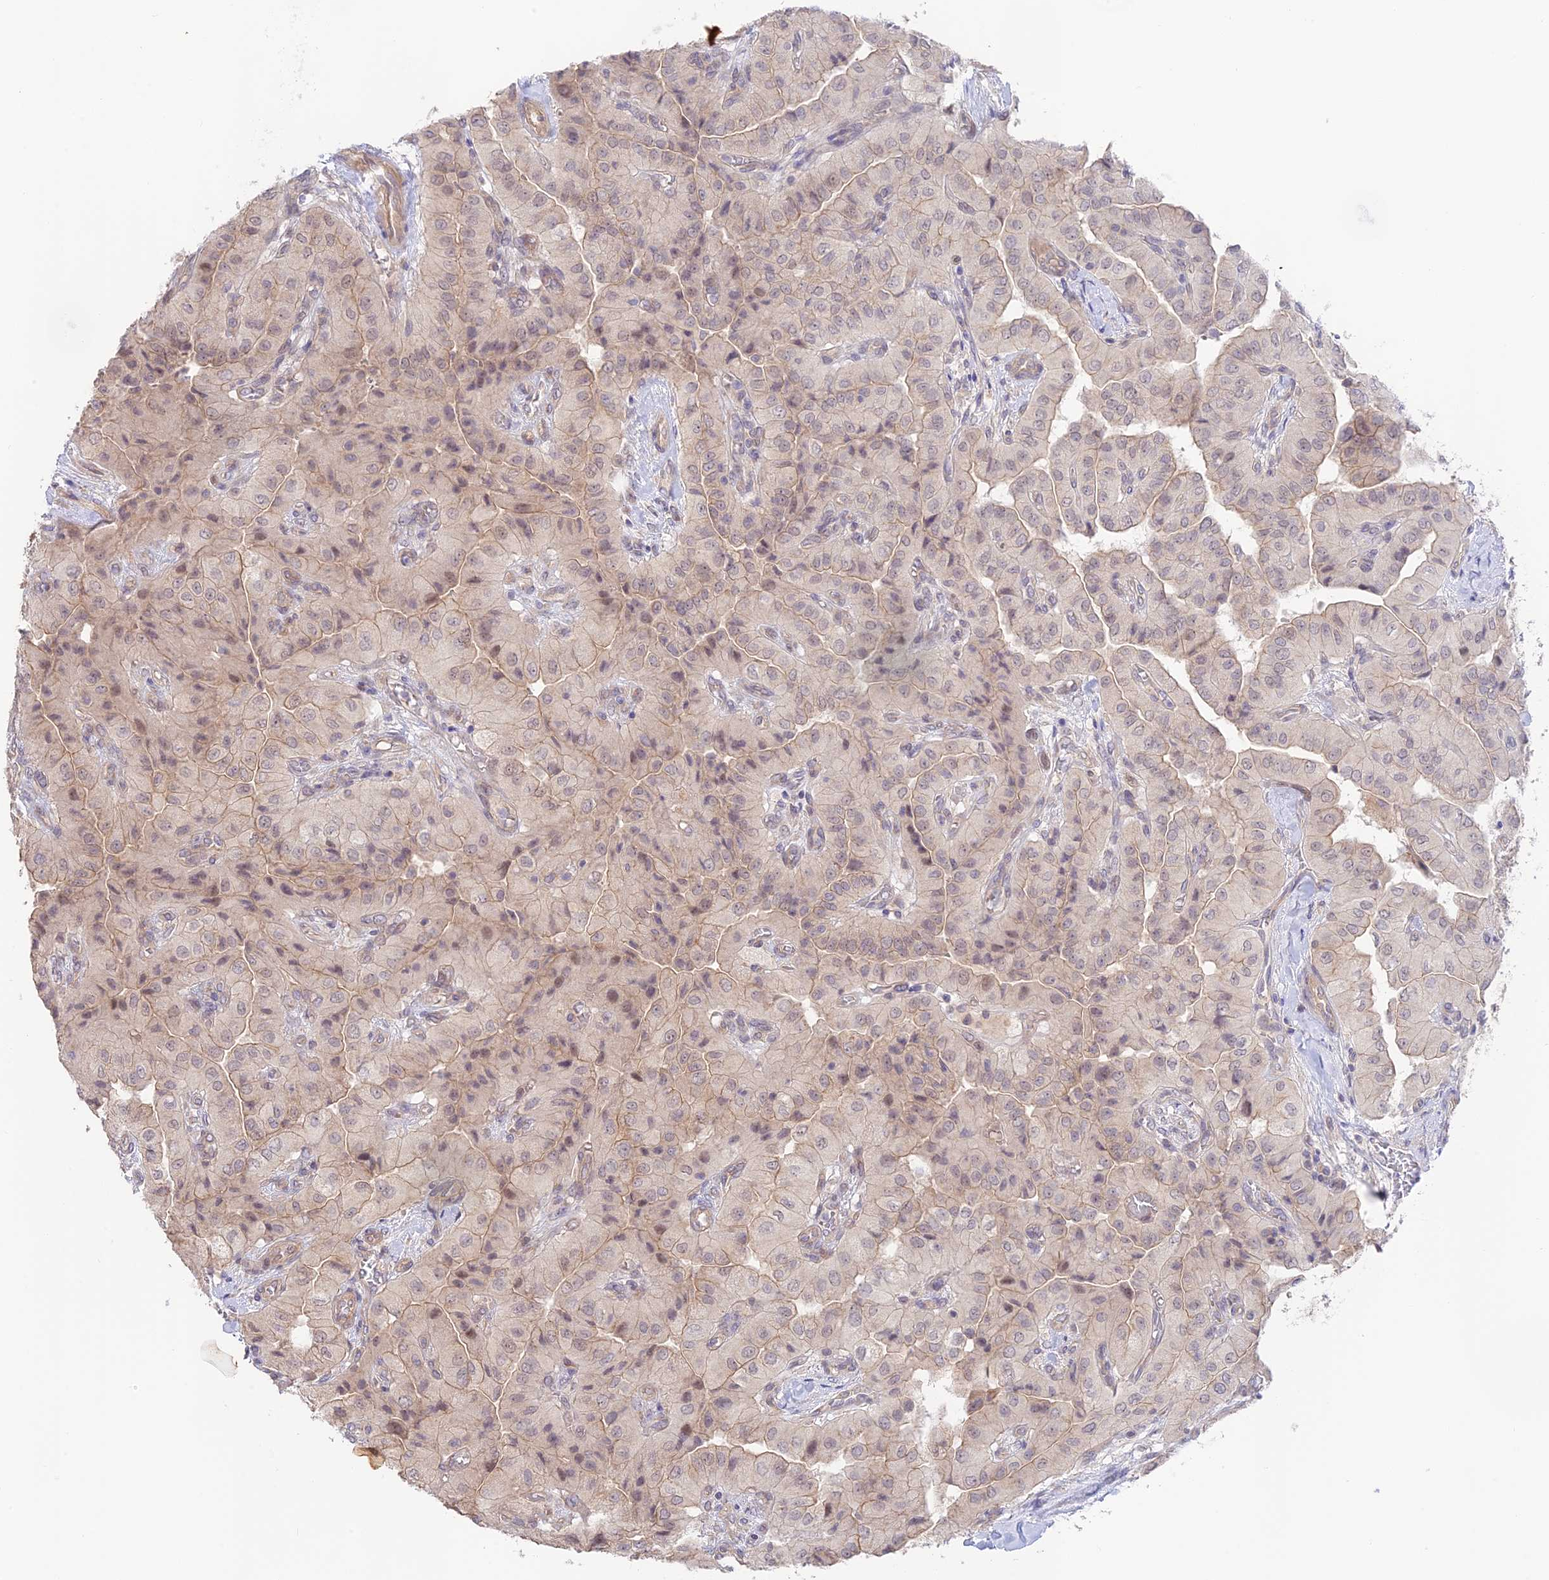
{"staining": {"intensity": "weak", "quantity": ">75%", "location": "cytoplasmic/membranous"}, "tissue": "head and neck cancer", "cell_type": "Tumor cells", "image_type": "cancer", "snomed": [{"axis": "morphology", "description": "Adenocarcinoma, NOS"}, {"axis": "topography", "description": "Head-Neck"}], "caption": "A brown stain shows weak cytoplasmic/membranous staining of a protein in human head and neck cancer tumor cells. The protein is shown in brown color, while the nuclei are stained blue.", "gene": "CAMSAP3", "patient": {"sex": "male", "age": 66}}